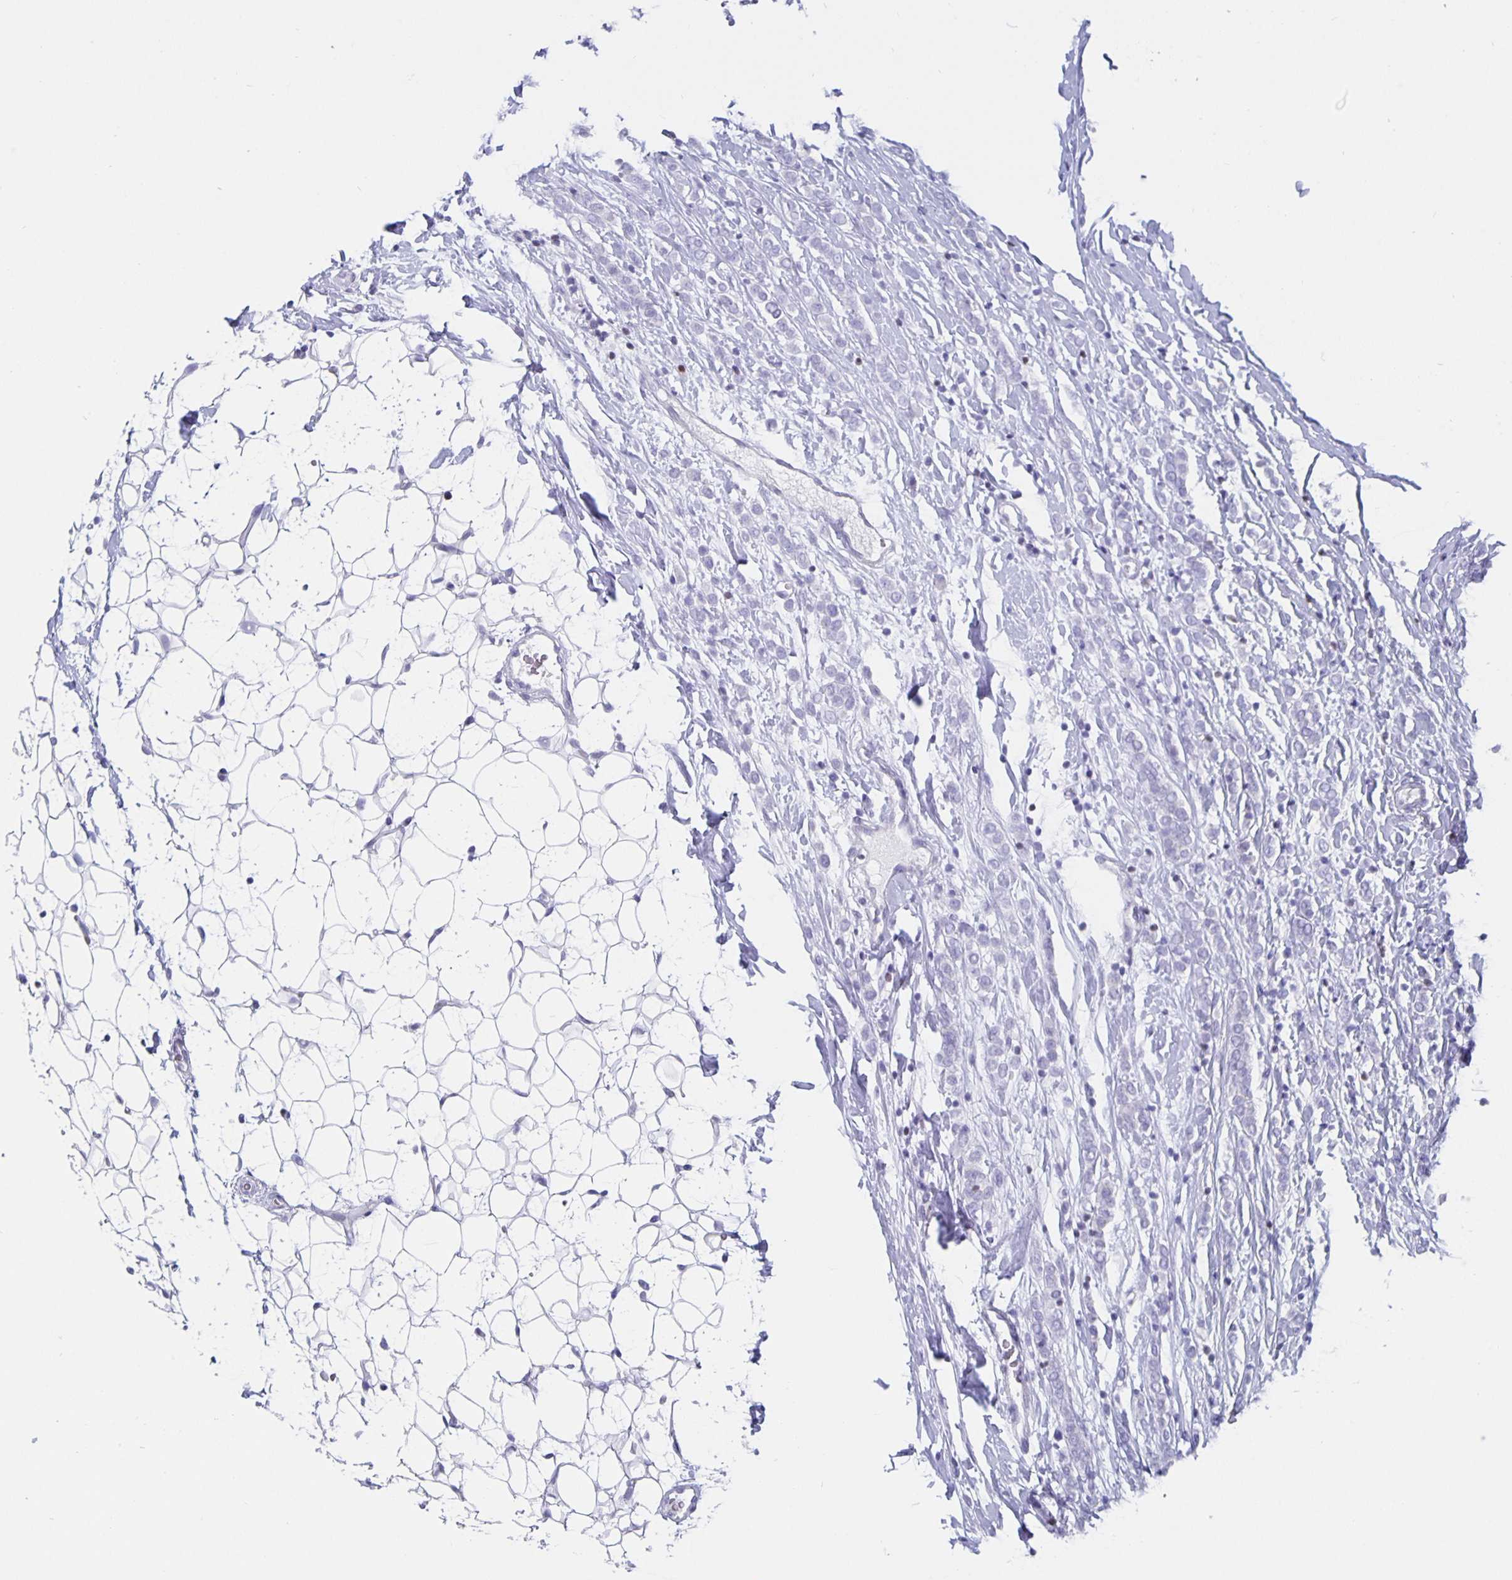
{"staining": {"intensity": "negative", "quantity": "none", "location": "none"}, "tissue": "breast cancer", "cell_type": "Tumor cells", "image_type": "cancer", "snomed": [{"axis": "morphology", "description": "Lobular carcinoma"}, {"axis": "topography", "description": "Breast"}], "caption": "Tumor cells are negative for protein expression in human breast lobular carcinoma.", "gene": "SATB2", "patient": {"sex": "female", "age": 49}}